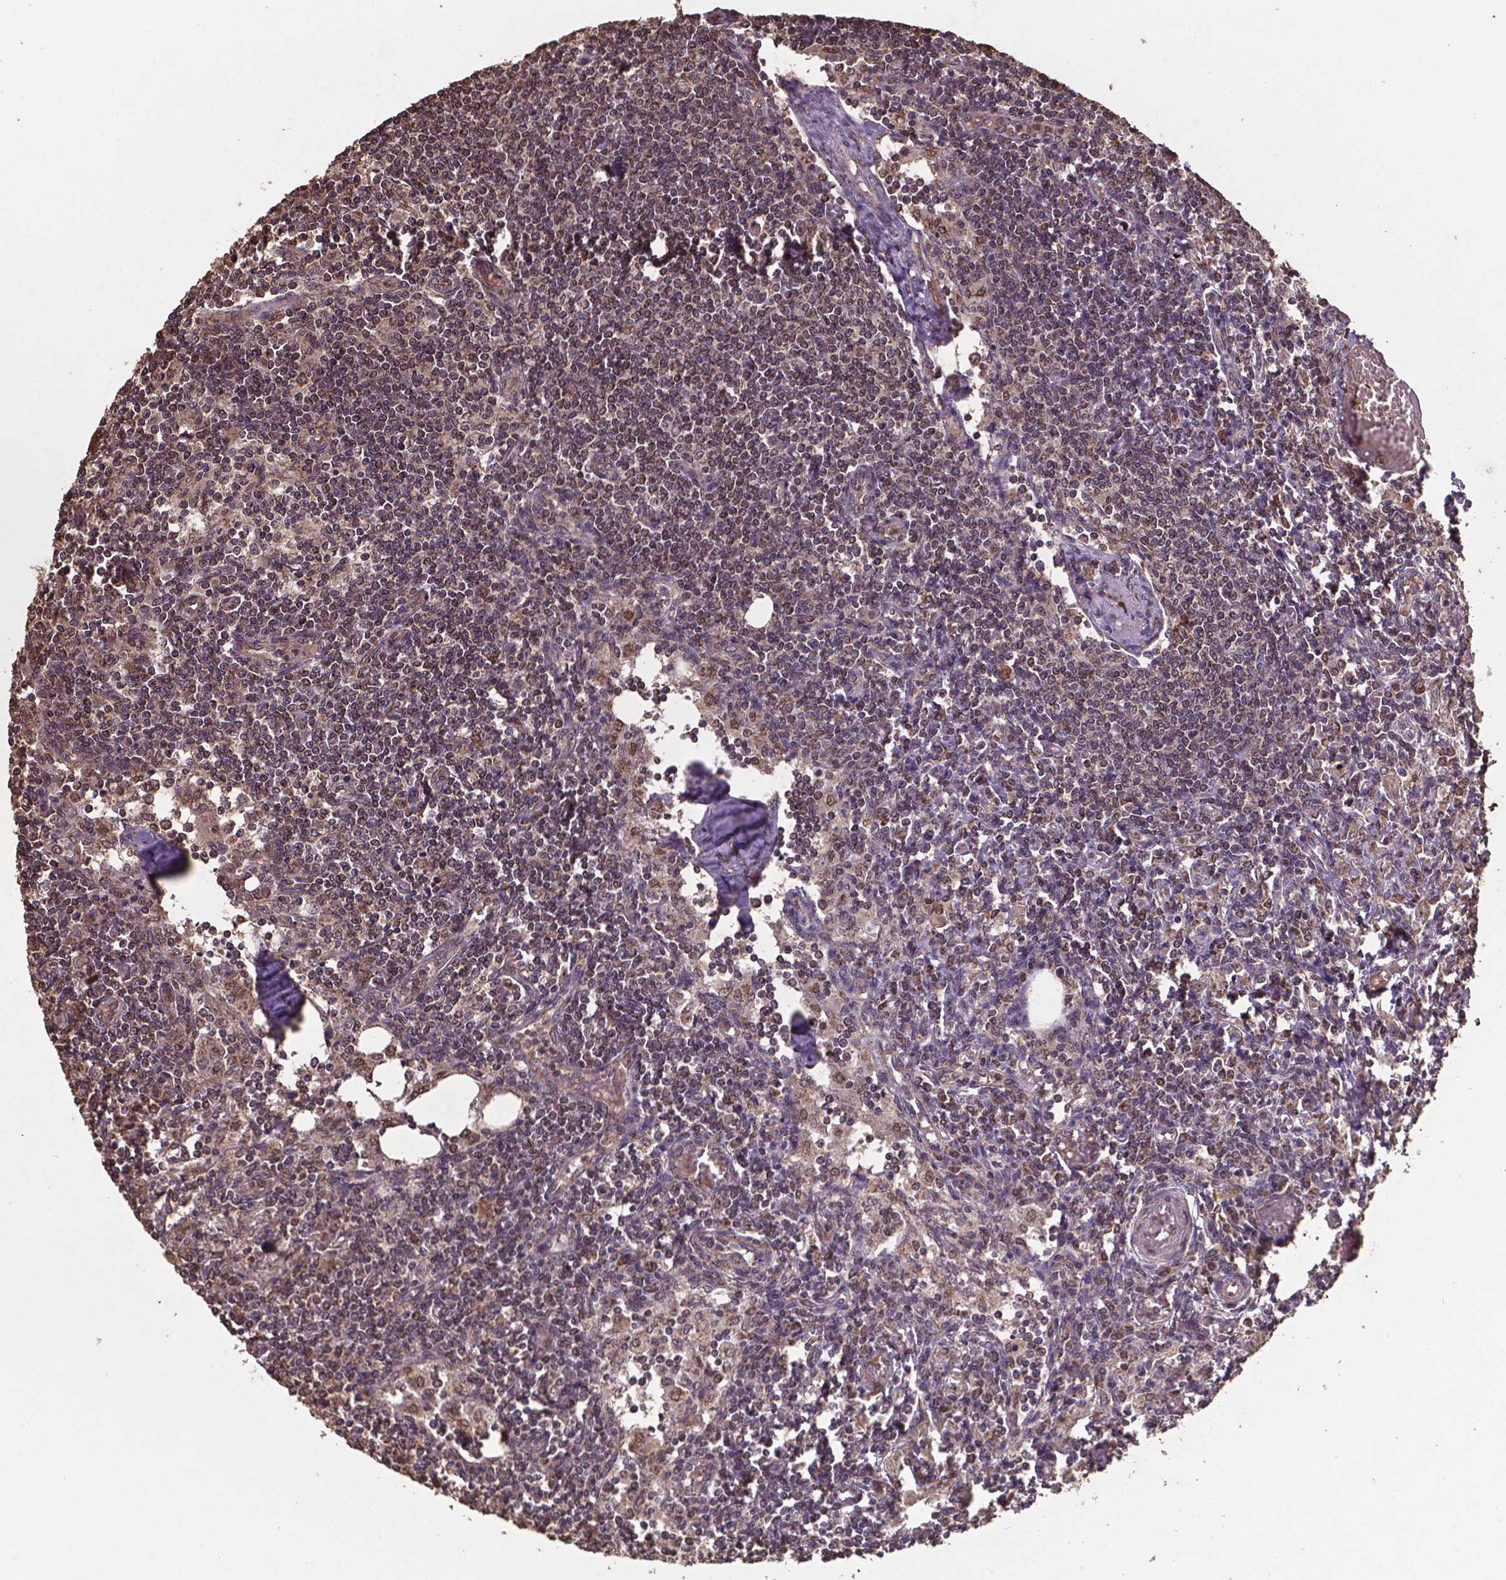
{"staining": {"intensity": "moderate", "quantity": "25%-75%", "location": "cytoplasmic/membranous"}, "tissue": "lymph node", "cell_type": "Germinal center cells", "image_type": "normal", "snomed": [{"axis": "morphology", "description": "Normal tissue, NOS"}, {"axis": "topography", "description": "Lymph node"}], "caption": "Protein staining of normal lymph node demonstrates moderate cytoplasmic/membranous positivity in approximately 25%-75% of germinal center cells. The staining was performed using DAB (3,3'-diaminobenzidine), with brown indicating positive protein expression. Nuclei are stained blue with hematoxylin.", "gene": "DCAF1", "patient": {"sex": "female", "age": 69}}